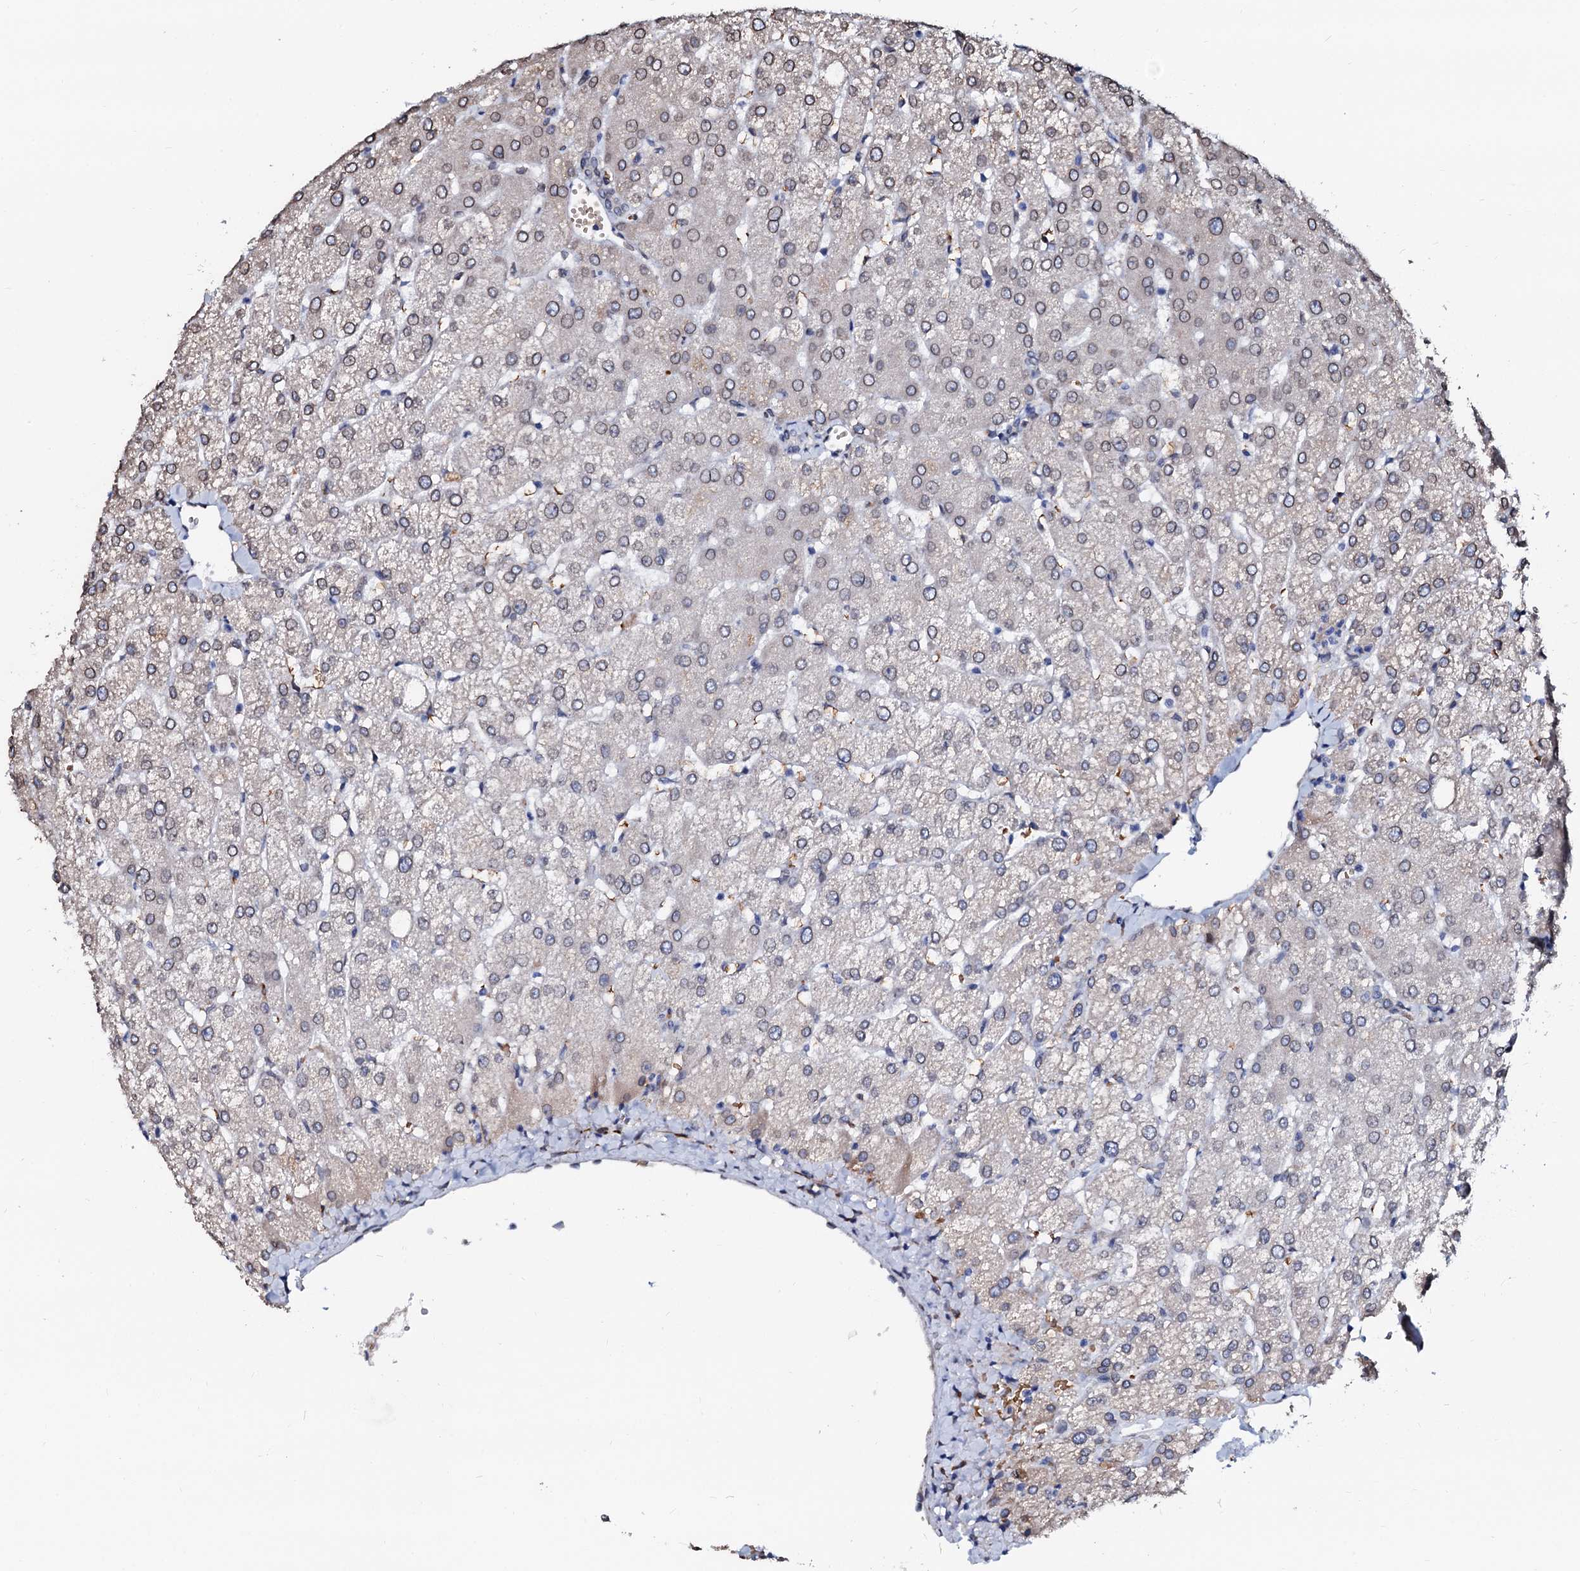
{"staining": {"intensity": "negative", "quantity": "none", "location": "none"}, "tissue": "liver", "cell_type": "Cholangiocytes", "image_type": "normal", "snomed": [{"axis": "morphology", "description": "Normal tissue, NOS"}, {"axis": "topography", "description": "Liver"}], "caption": "IHC of unremarkable liver demonstrates no expression in cholangiocytes.", "gene": "NRP2", "patient": {"sex": "female", "age": 54}}